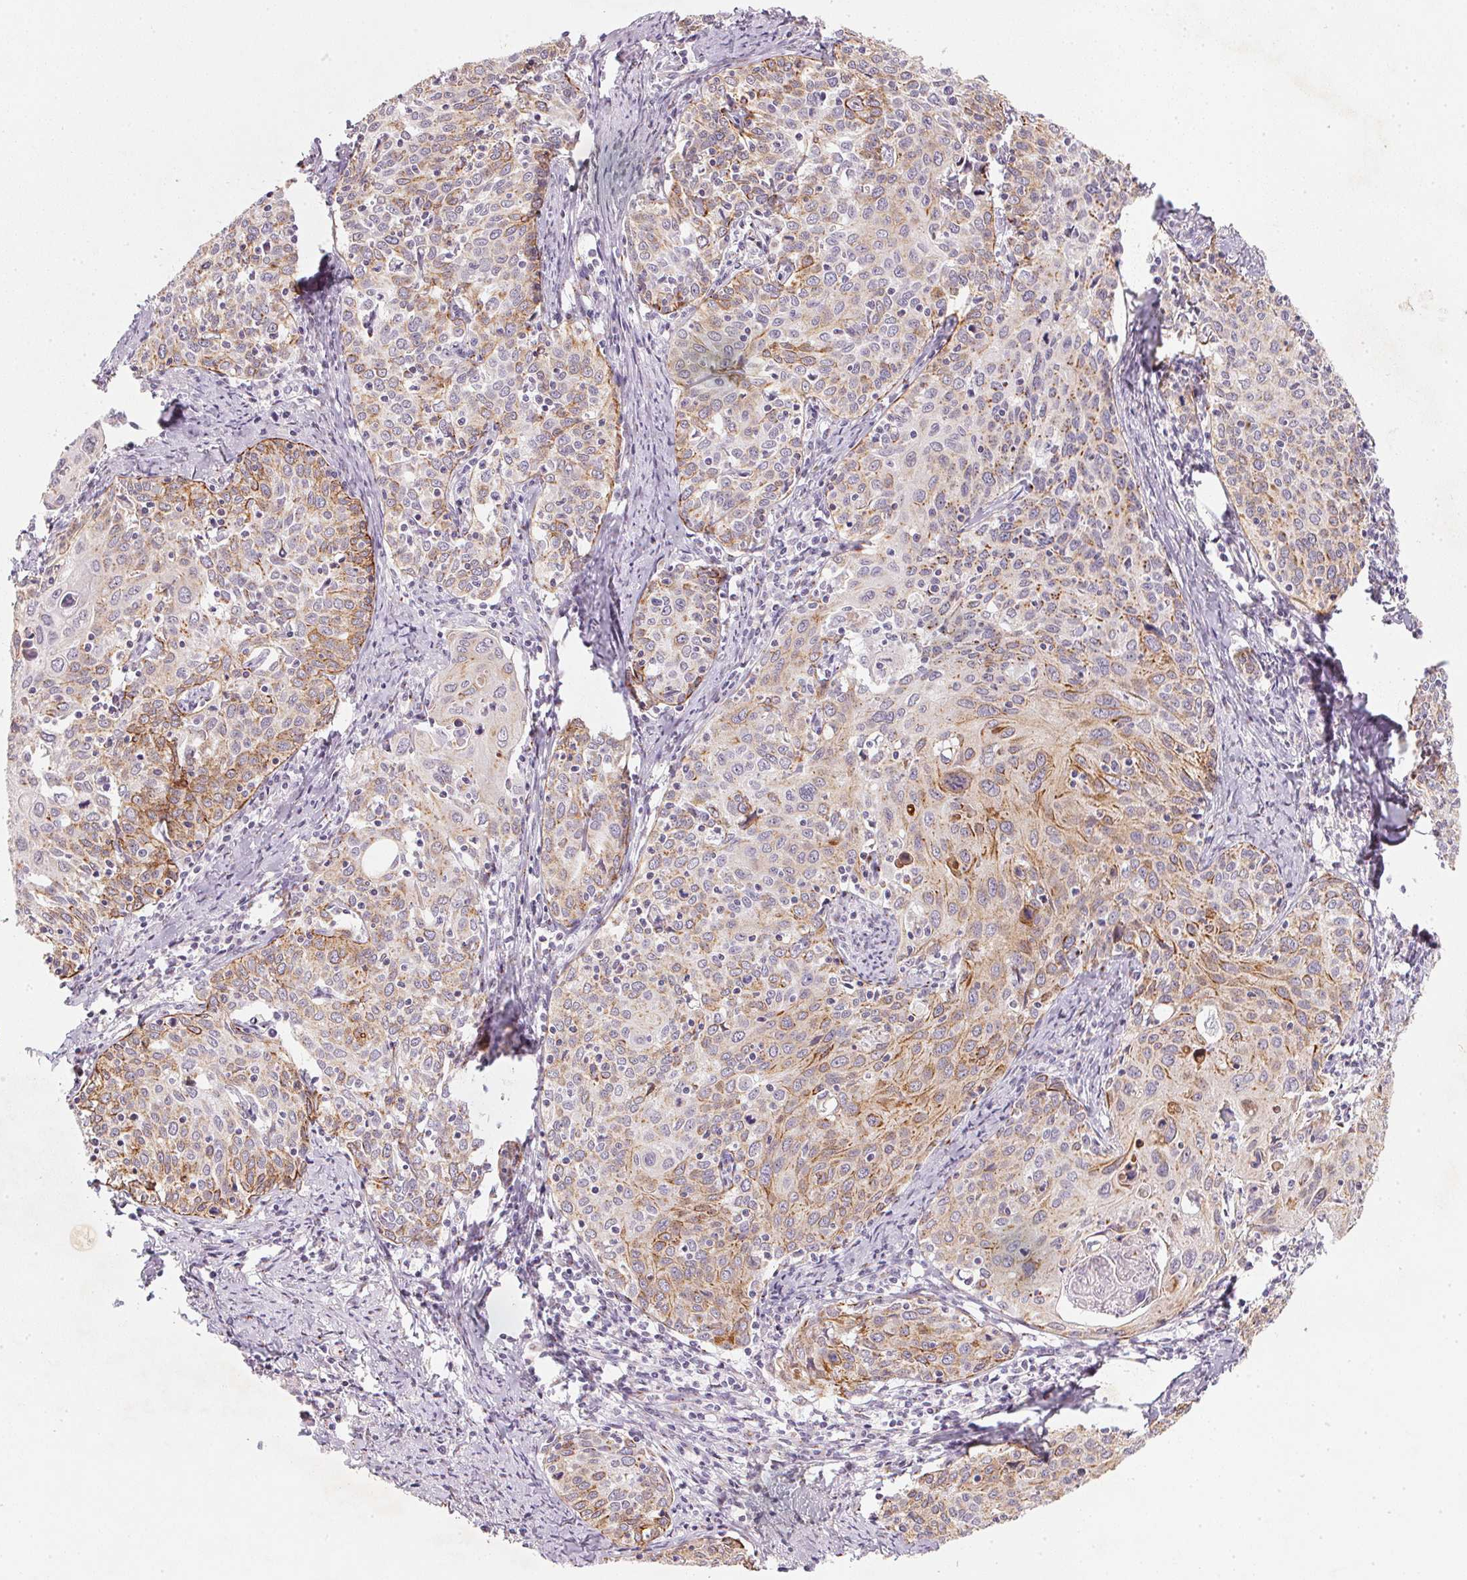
{"staining": {"intensity": "moderate", "quantity": ">75%", "location": "cytoplasmic/membranous"}, "tissue": "cervical cancer", "cell_type": "Tumor cells", "image_type": "cancer", "snomed": [{"axis": "morphology", "description": "Squamous cell carcinoma, NOS"}, {"axis": "topography", "description": "Cervix"}], "caption": "Tumor cells exhibit moderate cytoplasmic/membranous expression in about >75% of cells in squamous cell carcinoma (cervical).", "gene": "RAB22A", "patient": {"sex": "female", "age": 62}}